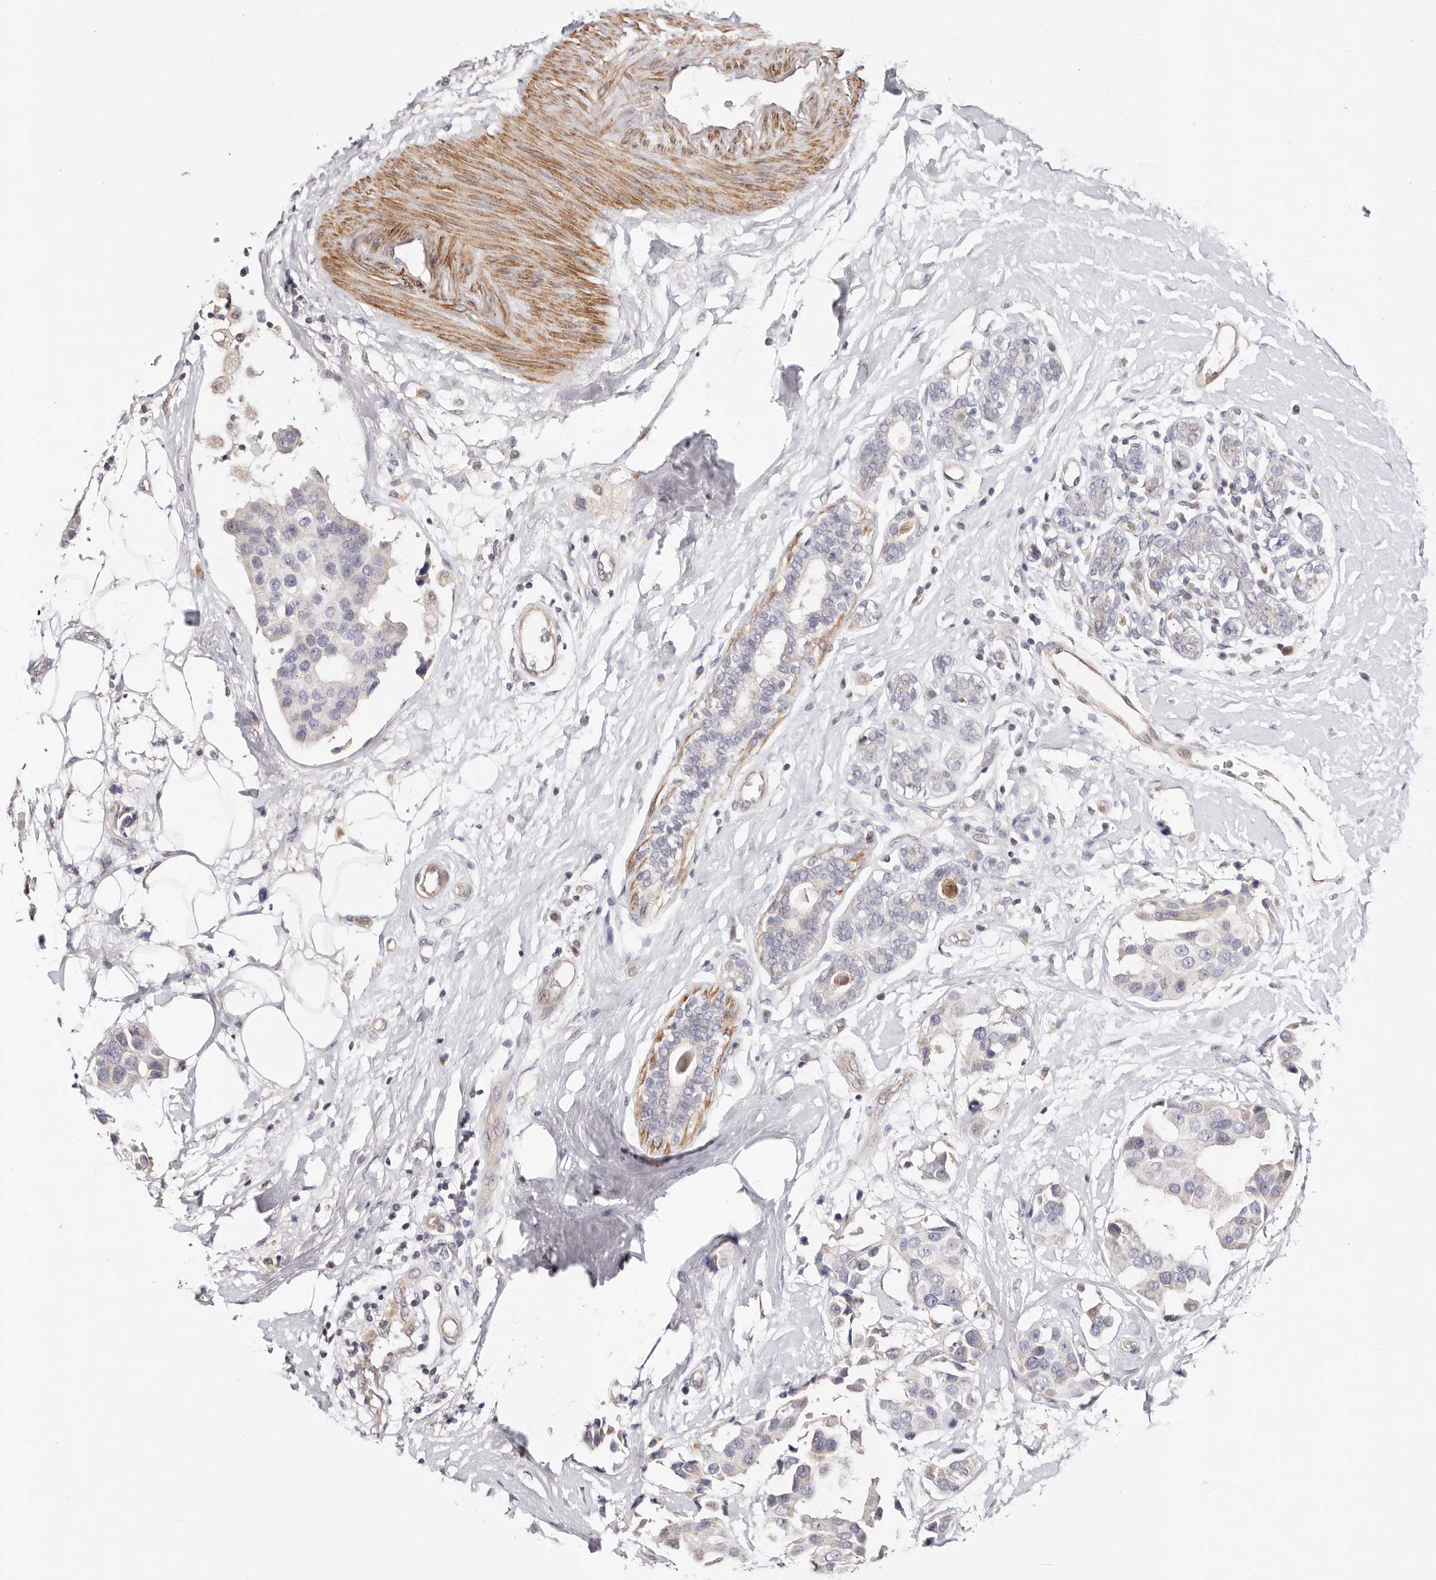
{"staining": {"intensity": "negative", "quantity": "none", "location": "none"}, "tissue": "breast cancer", "cell_type": "Tumor cells", "image_type": "cancer", "snomed": [{"axis": "morphology", "description": "Normal tissue, NOS"}, {"axis": "morphology", "description": "Duct carcinoma"}, {"axis": "topography", "description": "Breast"}], "caption": "There is no significant expression in tumor cells of breast cancer.", "gene": "MAPK1", "patient": {"sex": "female", "age": 39}}